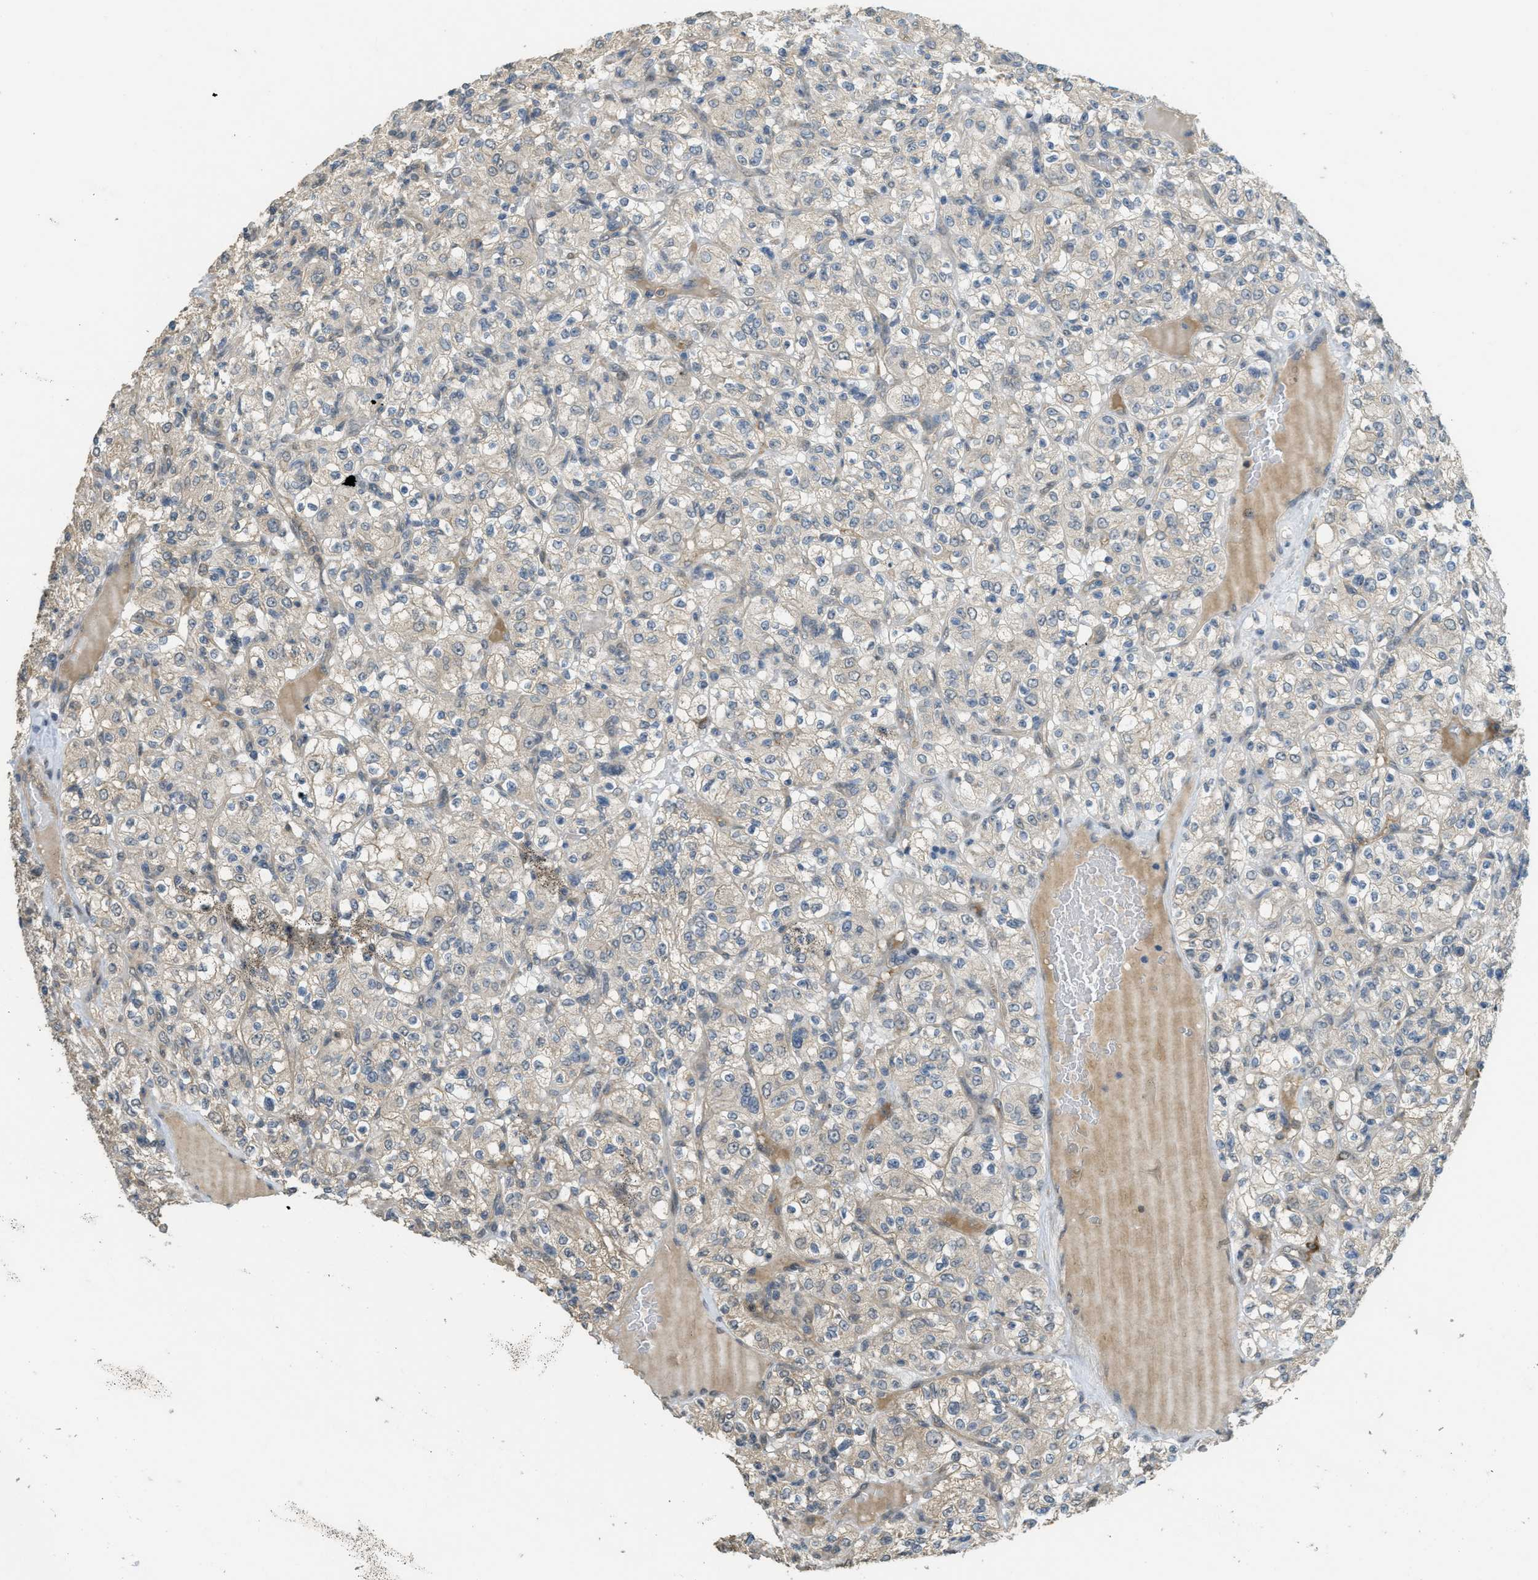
{"staining": {"intensity": "weak", "quantity": "<25%", "location": "cytoplasmic/membranous"}, "tissue": "renal cancer", "cell_type": "Tumor cells", "image_type": "cancer", "snomed": [{"axis": "morphology", "description": "Normal tissue, NOS"}, {"axis": "morphology", "description": "Adenocarcinoma, NOS"}, {"axis": "topography", "description": "Kidney"}], "caption": "An immunohistochemistry photomicrograph of renal cancer is shown. There is no staining in tumor cells of renal cancer.", "gene": "IGF2BP2", "patient": {"sex": "female", "age": 72}}